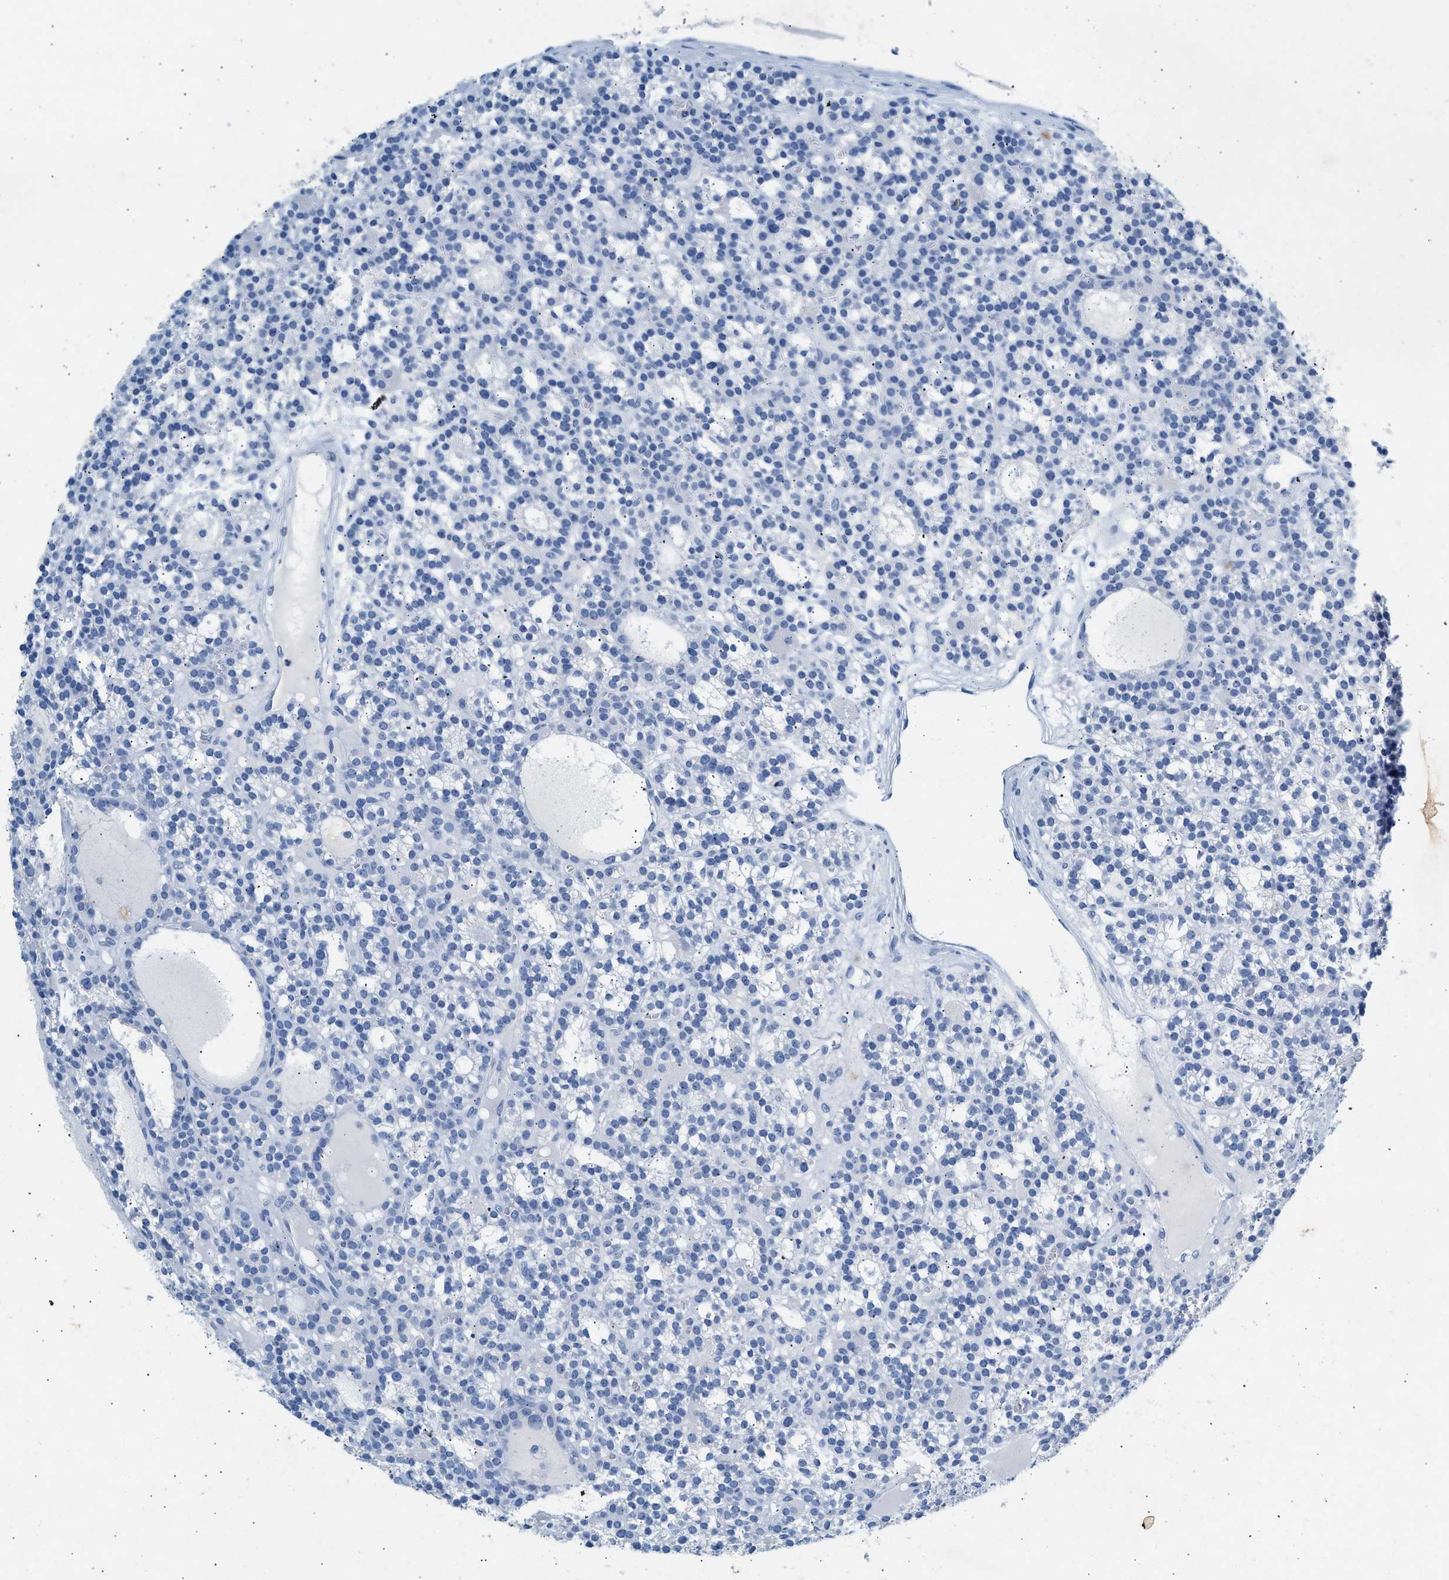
{"staining": {"intensity": "negative", "quantity": "none", "location": "none"}, "tissue": "parathyroid gland", "cell_type": "Glandular cells", "image_type": "normal", "snomed": [{"axis": "morphology", "description": "Normal tissue, NOS"}, {"axis": "morphology", "description": "Adenoma, NOS"}, {"axis": "topography", "description": "Parathyroid gland"}], "caption": "Immunohistochemical staining of normal human parathyroid gland reveals no significant positivity in glandular cells. (DAB (3,3'-diaminobenzidine) immunohistochemistry (IHC) visualized using brightfield microscopy, high magnification).", "gene": "HHATL", "patient": {"sex": "female", "age": 58}}